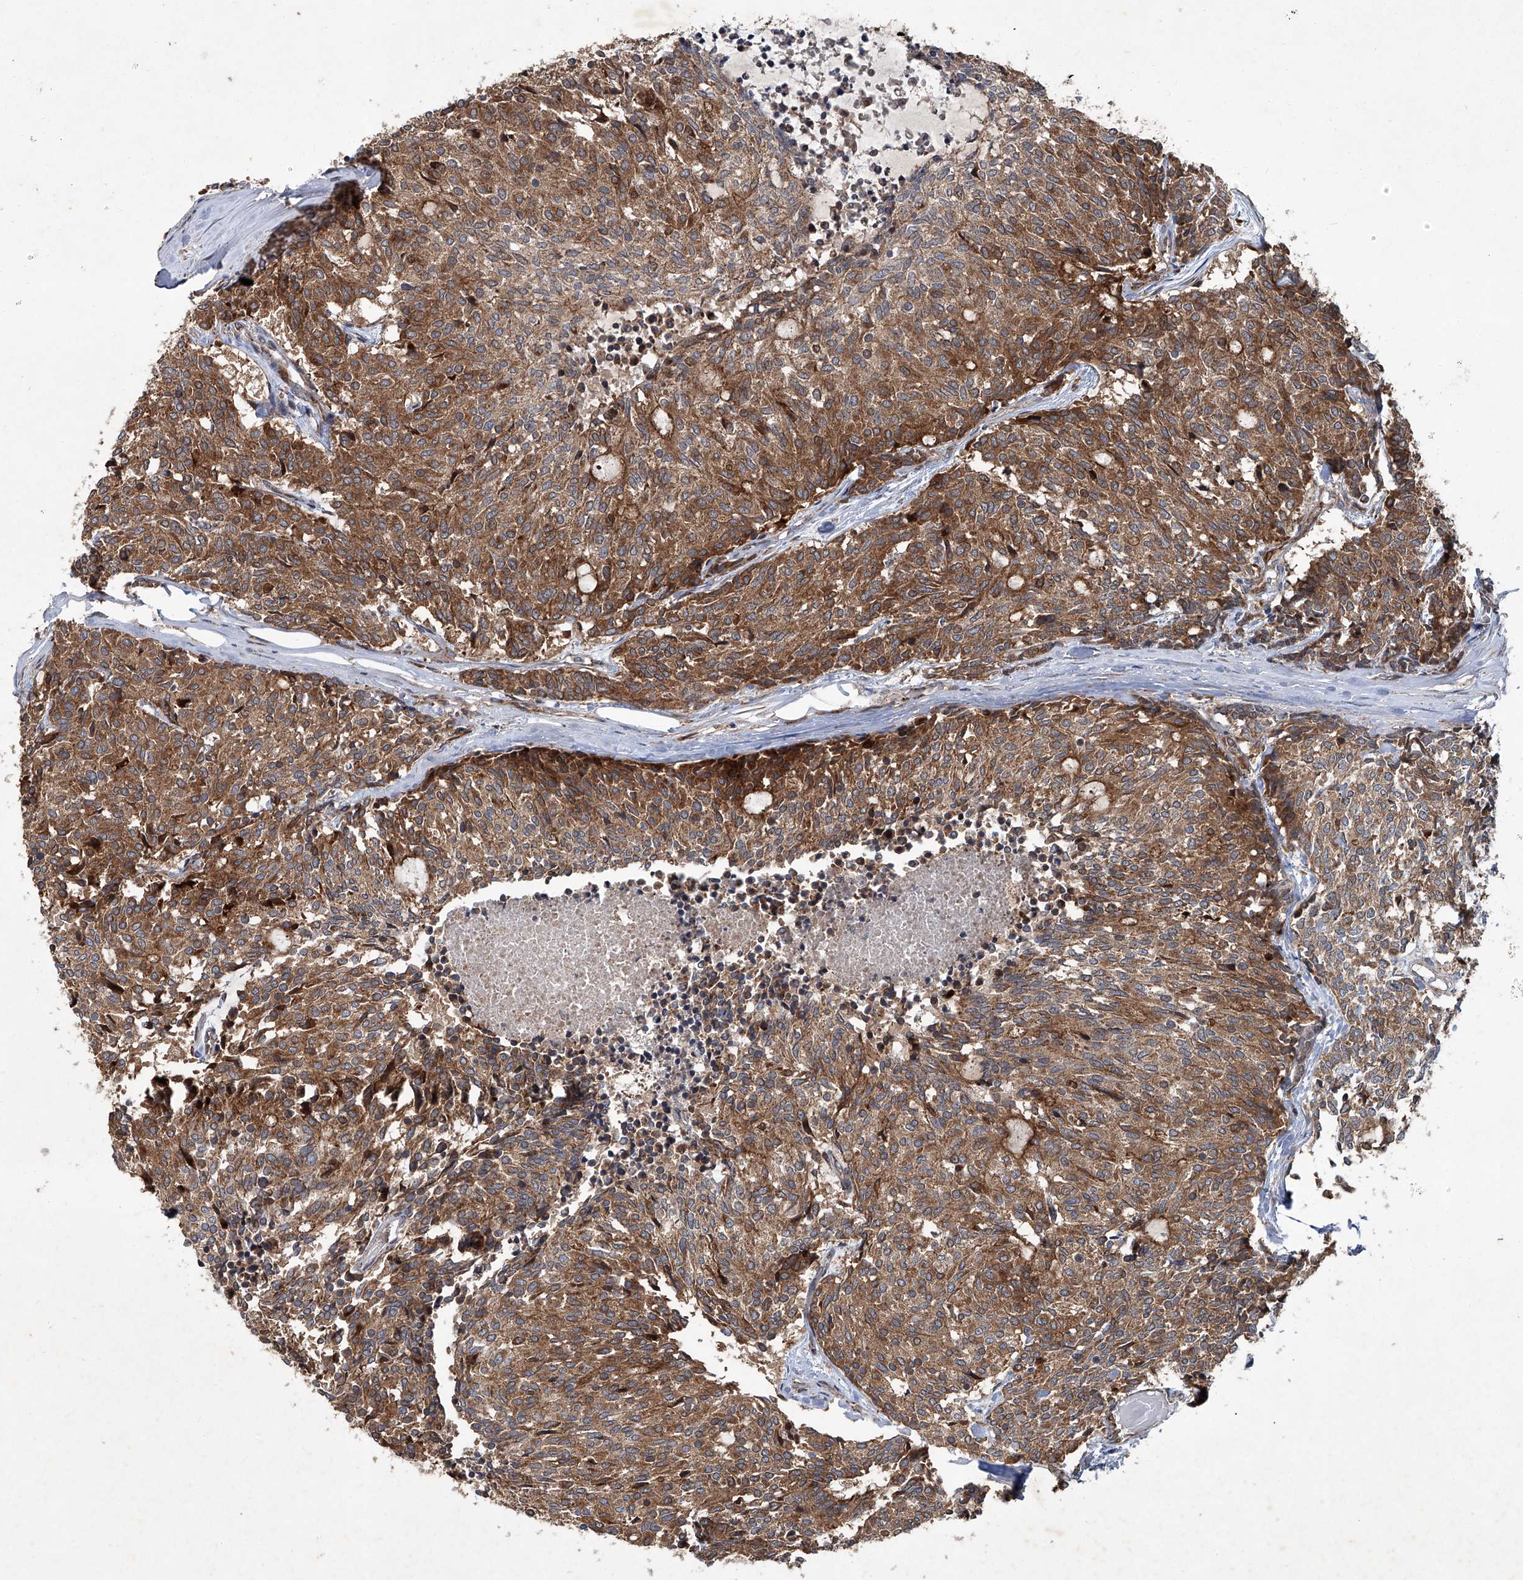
{"staining": {"intensity": "moderate", "quantity": ">75%", "location": "cytoplasmic/membranous"}, "tissue": "carcinoid", "cell_type": "Tumor cells", "image_type": "cancer", "snomed": [{"axis": "morphology", "description": "Carcinoid, malignant, NOS"}, {"axis": "topography", "description": "Pancreas"}], "caption": "Immunohistochemistry (DAB) staining of carcinoid displays moderate cytoplasmic/membranous protein positivity in about >75% of tumor cells.", "gene": "GPR132", "patient": {"sex": "female", "age": 54}}